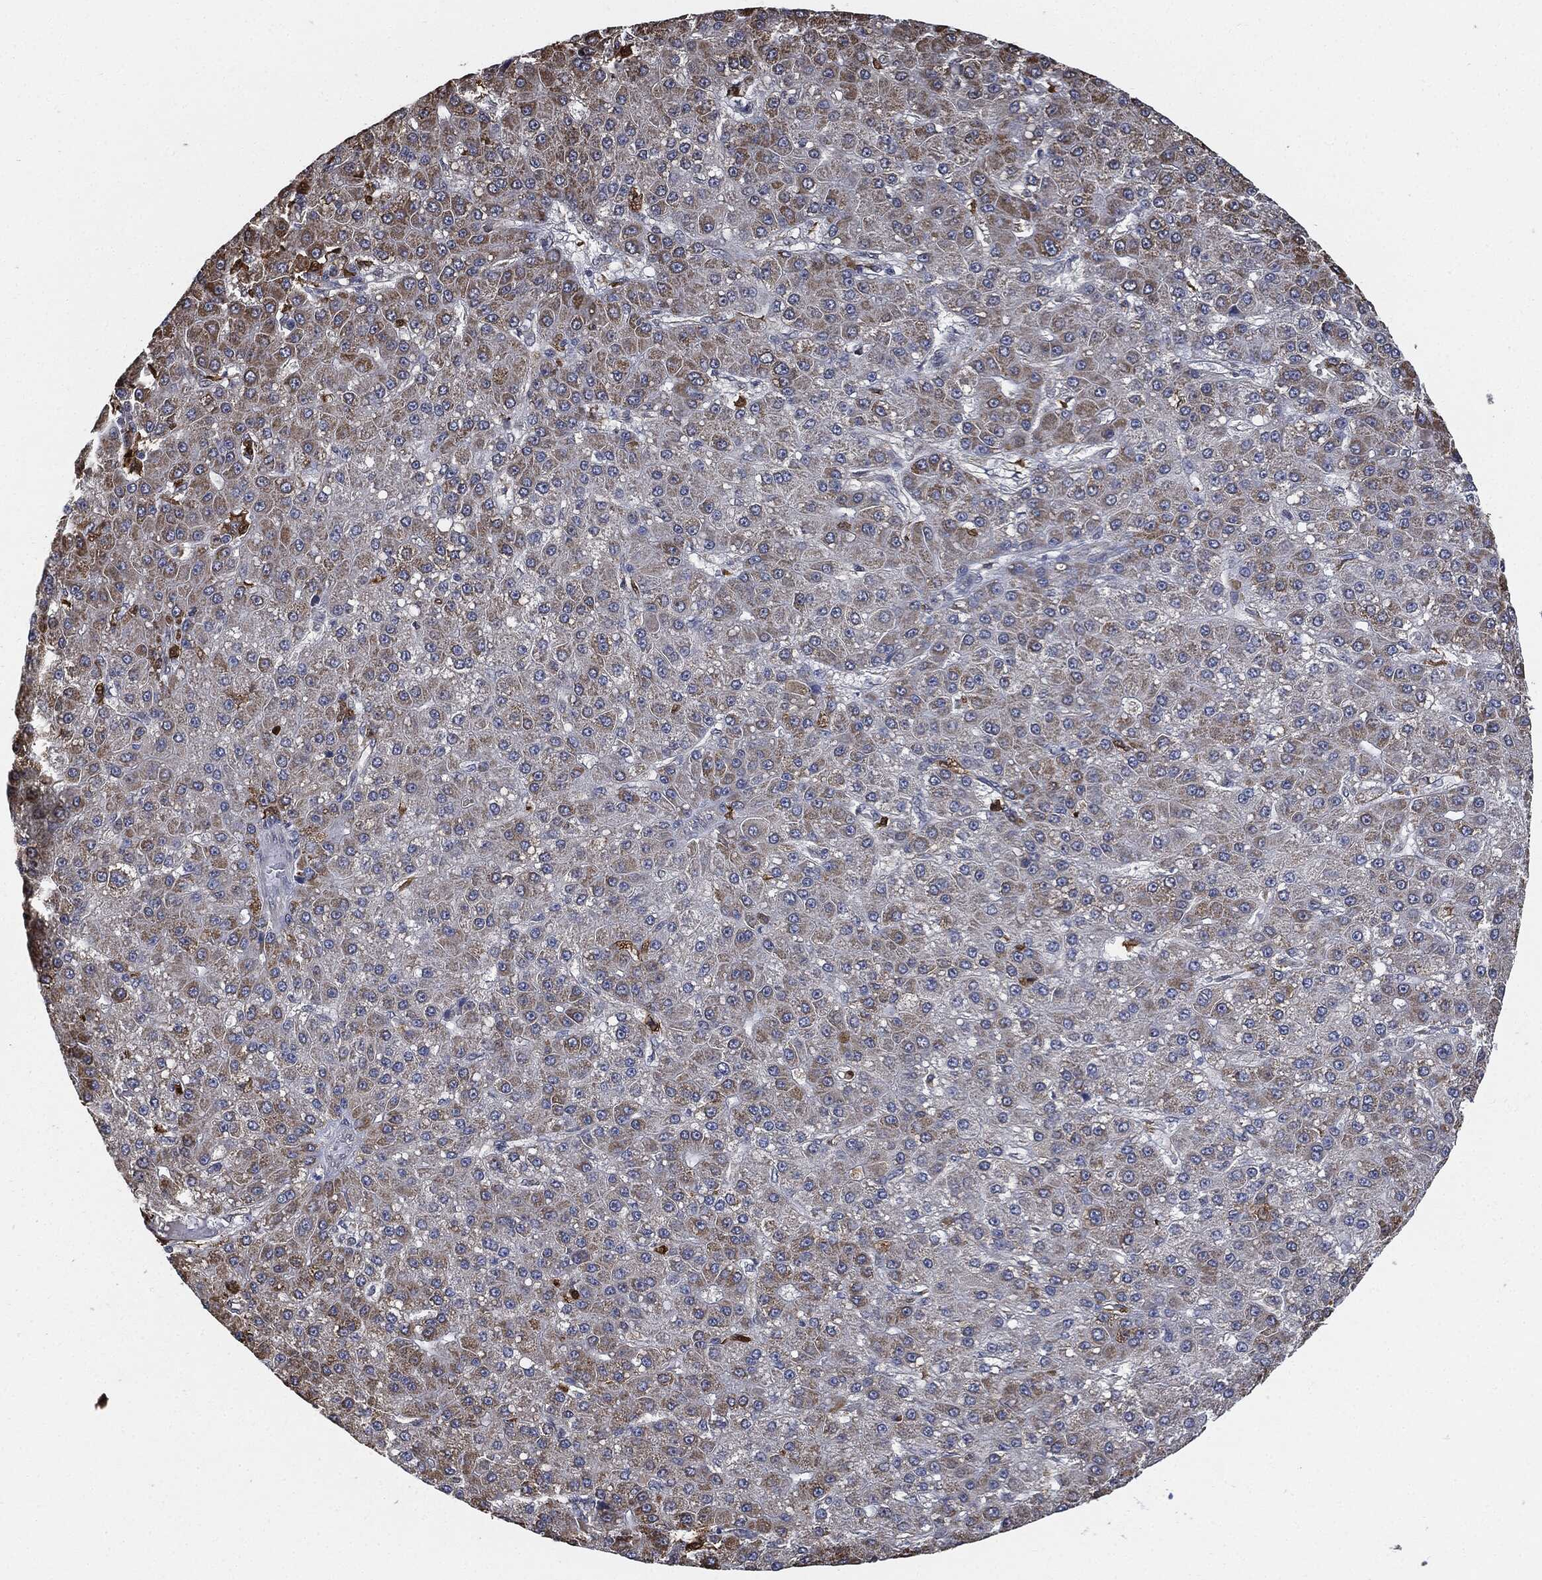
{"staining": {"intensity": "moderate", "quantity": "<25%", "location": "cytoplasmic/membranous"}, "tissue": "liver cancer", "cell_type": "Tumor cells", "image_type": "cancer", "snomed": [{"axis": "morphology", "description": "Carcinoma, Hepatocellular, NOS"}, {"axis": "topography", "description": "Liver"}], "caption": "DAB (3,3'-diaminobenzidine) immunohistochemical staining of human hepatocellular carcinoma (liver) exhibits moderate cytoplasmic/membranous protein positivity in about <25% of tumor cells. (Brightfield microscopy of DAB IHC at high magnification).", "gene": "S100A9", "patient": {"sex": "male", "age": 67}}